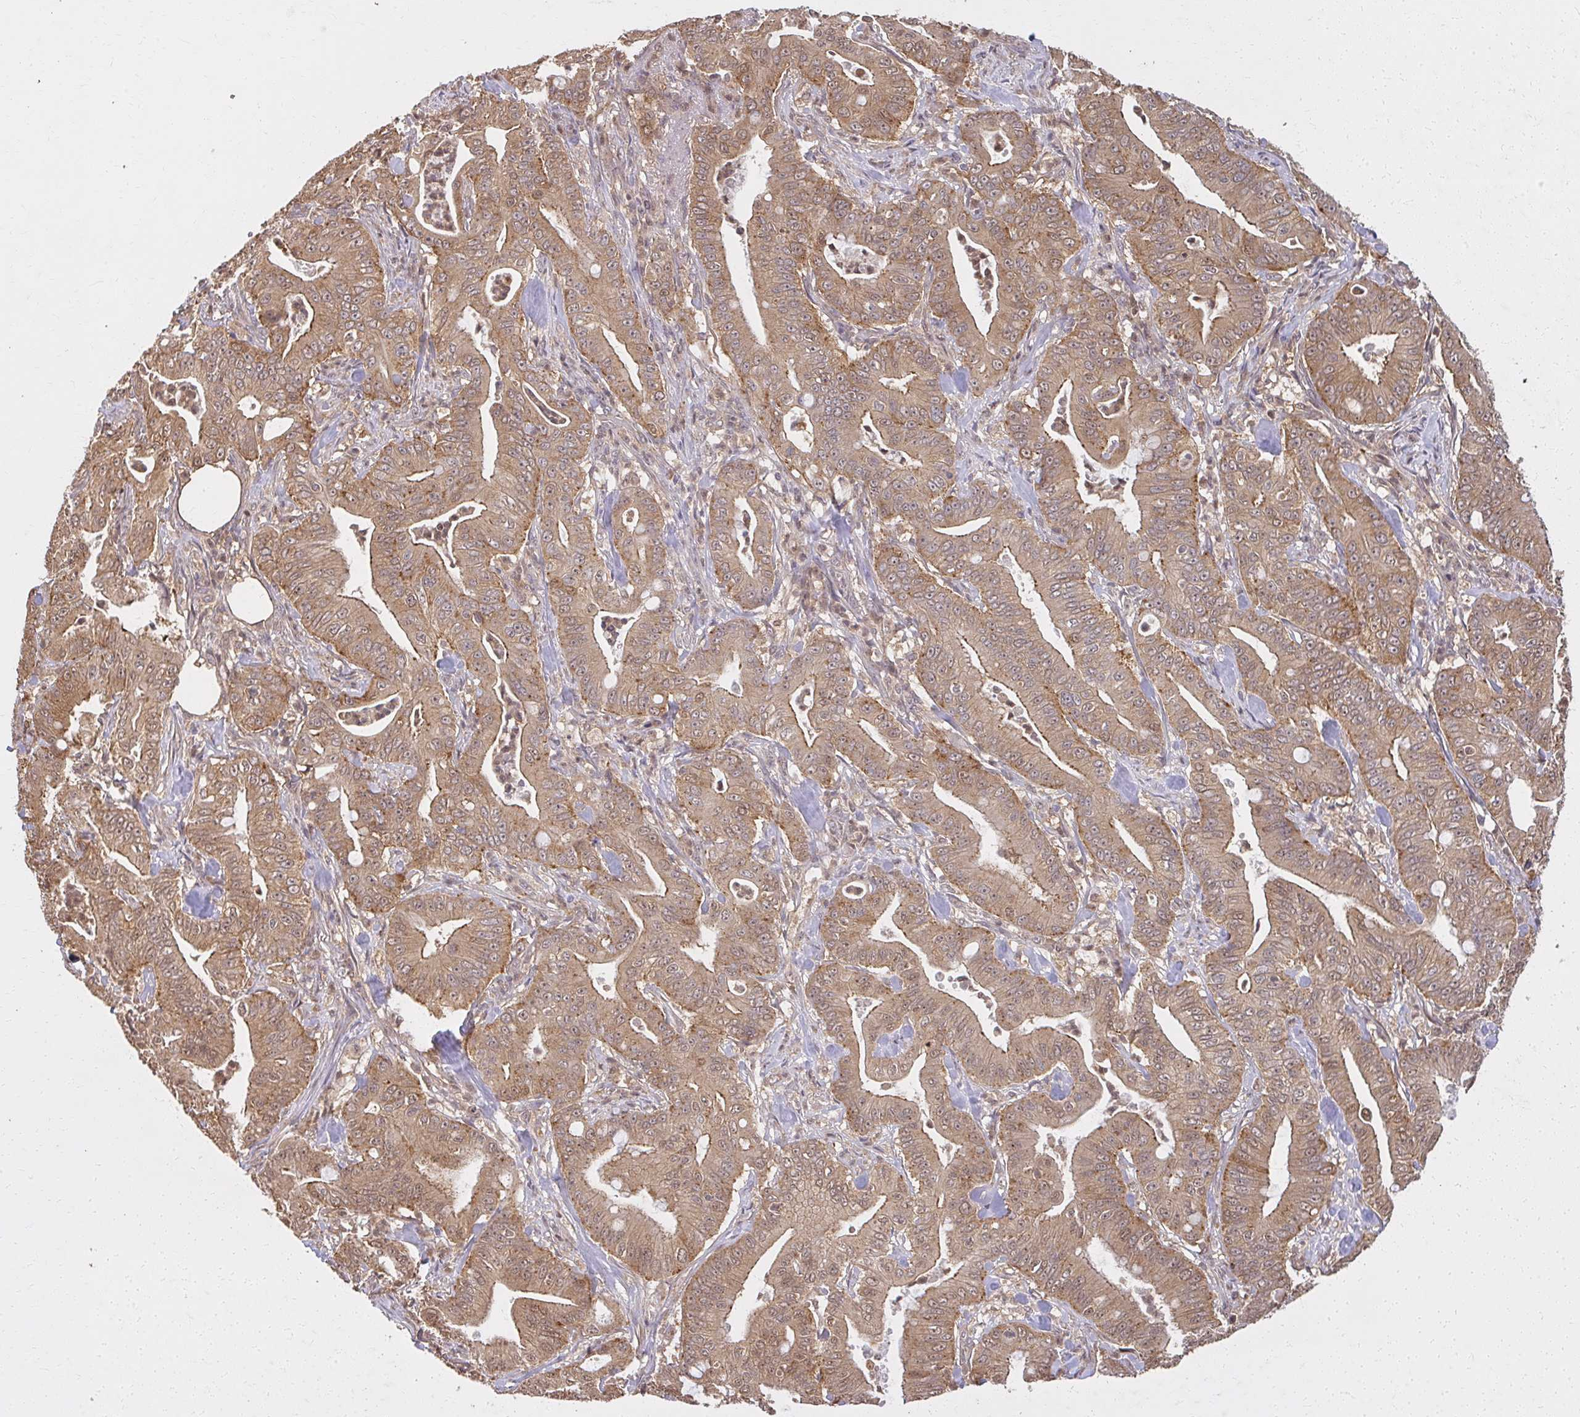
{"staining": {"intensity": "moderate", "quantity": ">75%", "location": "cytoplasmic/membranous,nuclear"}, "tissue": "pancreatic cancer", "cell_type": "Tumor cells", "image_type": "cancer", "snomed": [{"axis": "morphology", "description": "Adenocarcinoma, NOS"}, {"axis": "topography", "description": "Pancreas"}], "caption": "Immunohistochemistry (IHC) histopathology image of pancreatic cancer (adenocarcinoma) stained for a protein (brown), which exhibits medium levels of moderate cytoplasmic/membranous and nuclear positivity in approximately >75% of tumor cells.", "gene": "LARS2", "patient": {"sex": "male", "age": 71}}